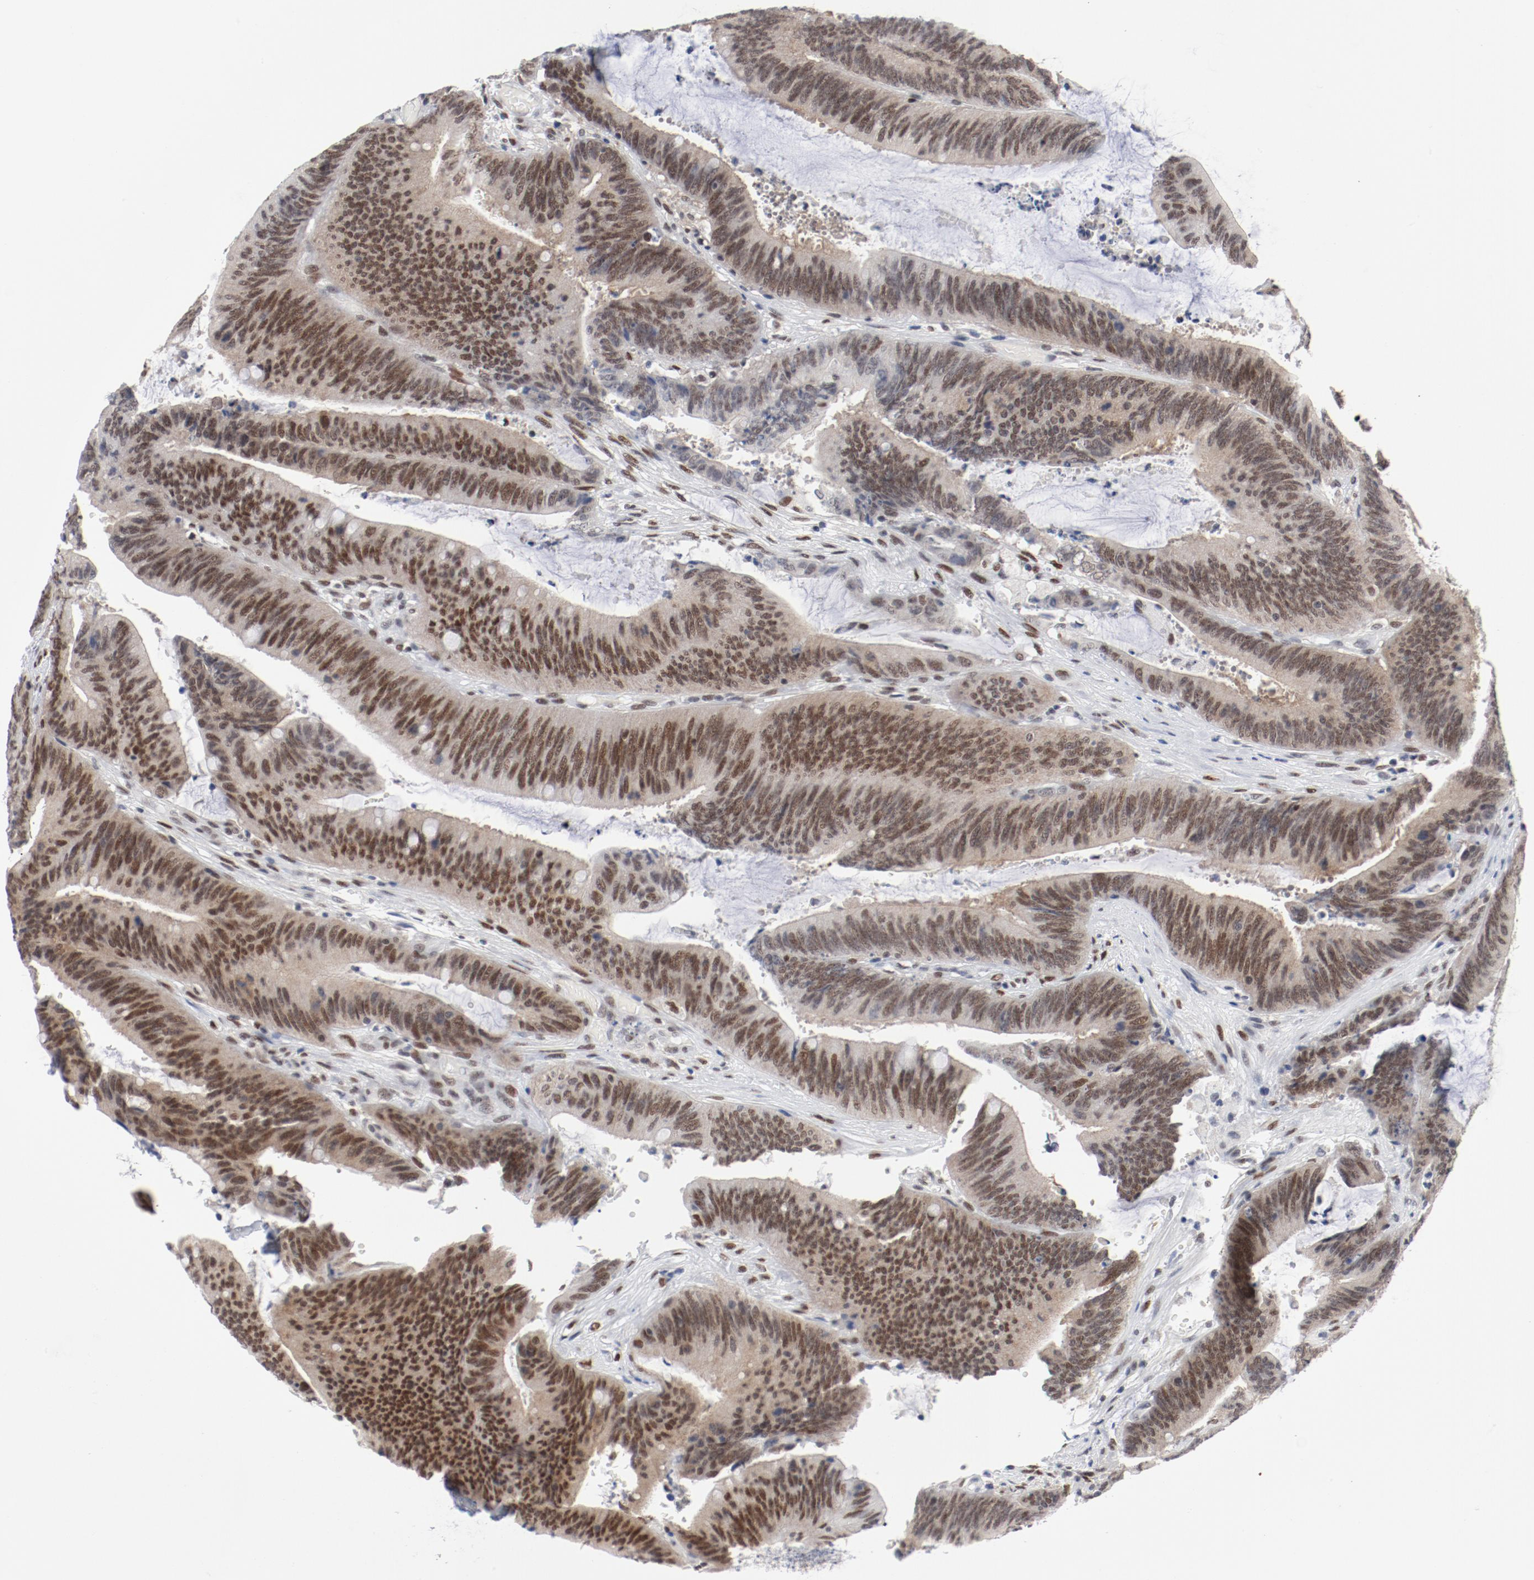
{"staining": {"intensity": "strong", "quantity": ">75%", "location": "nuclear"}, "tissue": "colorectal cancer", "cell_type": "Tumor cells", "image_type": "cancer", "snomed": [{"axis": "morphology", "description": "Adenocarcinoma, NOS"}, {"axis": "topography", "description": "Rectum"}], "caption": "Colorectal adenocarcinoma stained for a protein (brown) exhibits strong nuclear positive staining in about >75% of tumor cells.", "gene": "ARNT", "patient": {"sex": "female", "age": 66}}